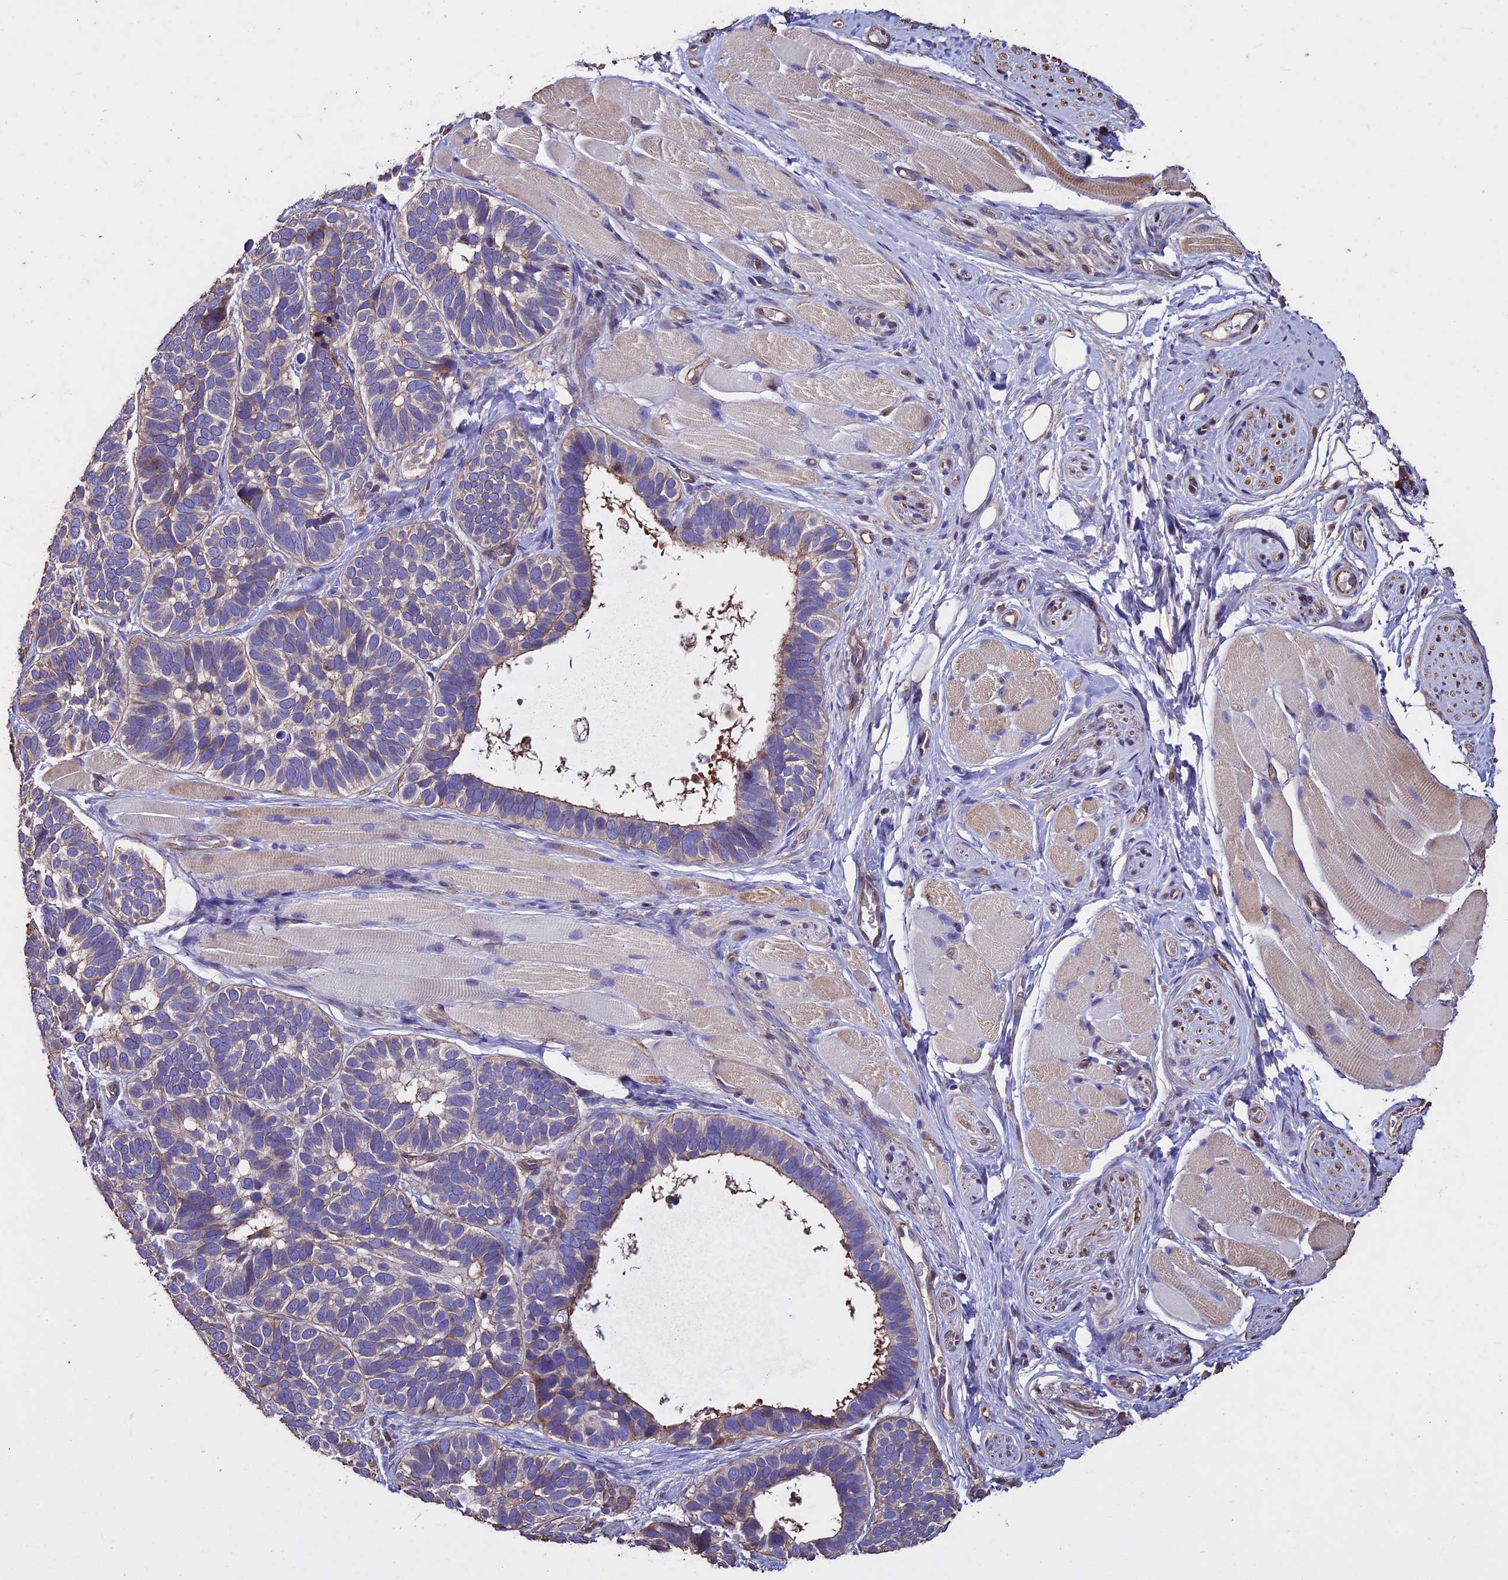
{"staining": {"intensity": "weak", "quantity": "25%-75%", "location": "cytoplasmic/membranous"}, "tissue": "skin cancer", "cell_type": "Tumor cells", "image_type": "cancer", "snomed": [{"axis": "morphology", "description": "Basal cell carcinoma"}, {"axis": "topography", "description": "Skin"}], "caption": "Skin basal cell carcinoma tissue demonstrates weak cytoplasmic/membranous staining in about 25%-75% of tumor cells, visualized by immunohistochemistry.", "gene": "USB1", "patient": {"sex": "male", "age": 62}}